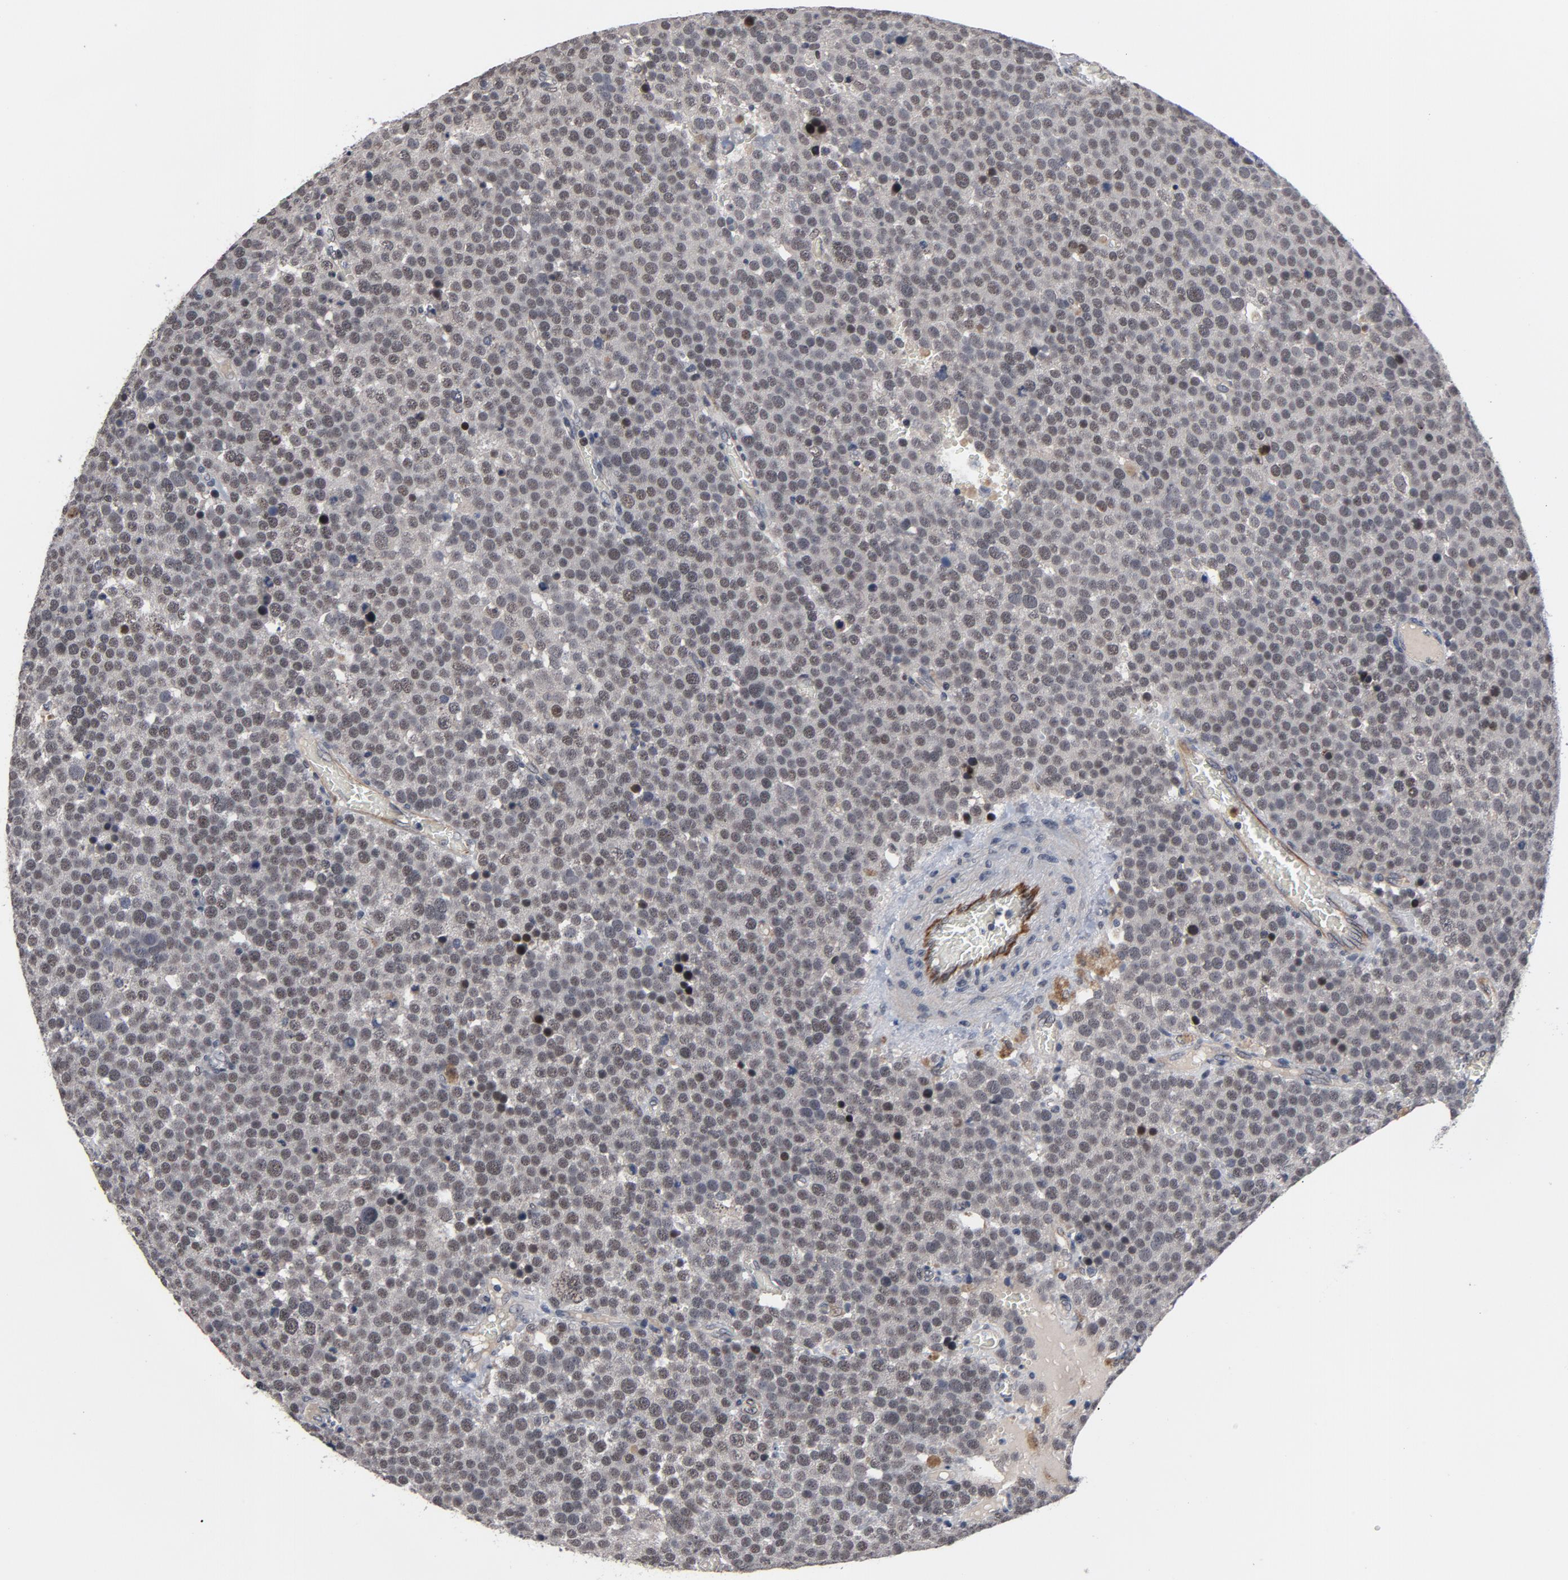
{"staining": {"intensity": "negative", "quantity": "none", "location": "none"}, "tissue": "testis cancer", "cell_type": "Tumor cells", "image_type": "cancer", "snomed": [{"axis": "morphology", "description": "Seminoma, NOS"}, {"axis": "topography", "description": "Testis"}], "caption": "Tumor cells are negative for protein expression in human seminoma (testis).", "gene": "RTL5", "patient": {"sex": "male", "age": 71}}